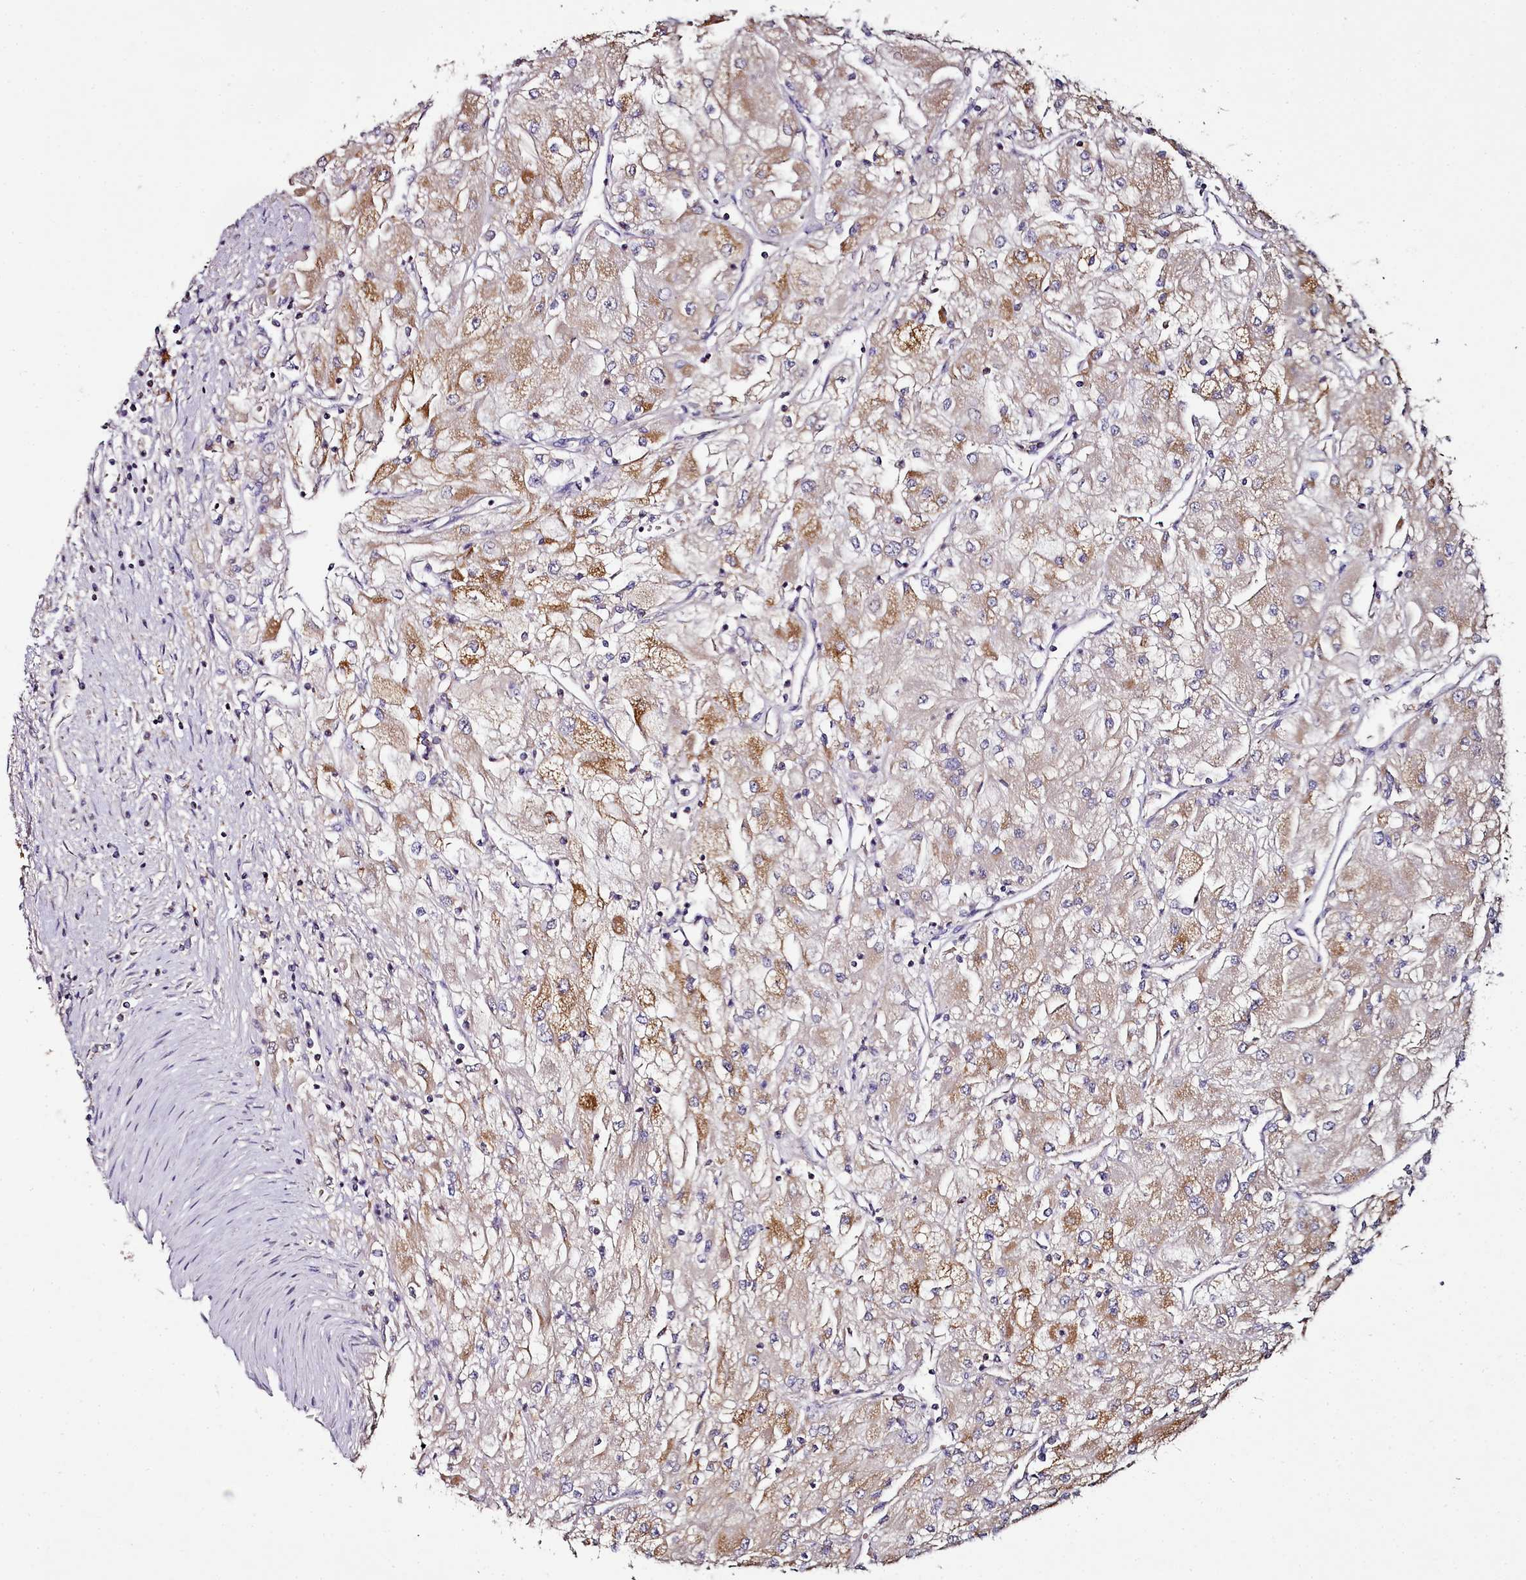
{"staining": {"intensity": "moderate", "quantity": ">75%", "location": "cytoplasmic/membranous"}, "tissue": "renal cancer", "cell_type": "Tumor cells", "image_type": "cancer", "snomed": [{"axis": "morphology", "description": "Adenocarcinoma, NOS"}, {"axis": "topography", "description": "Kidney"}], "caption": "Tumor cells exhibit moderate cytoplasmic/membranous expression in approximately >75% of cells in adenocarcinoma (renal).", "gene": "ACSS1", "patient": {"sex": "male", "age": 80}}